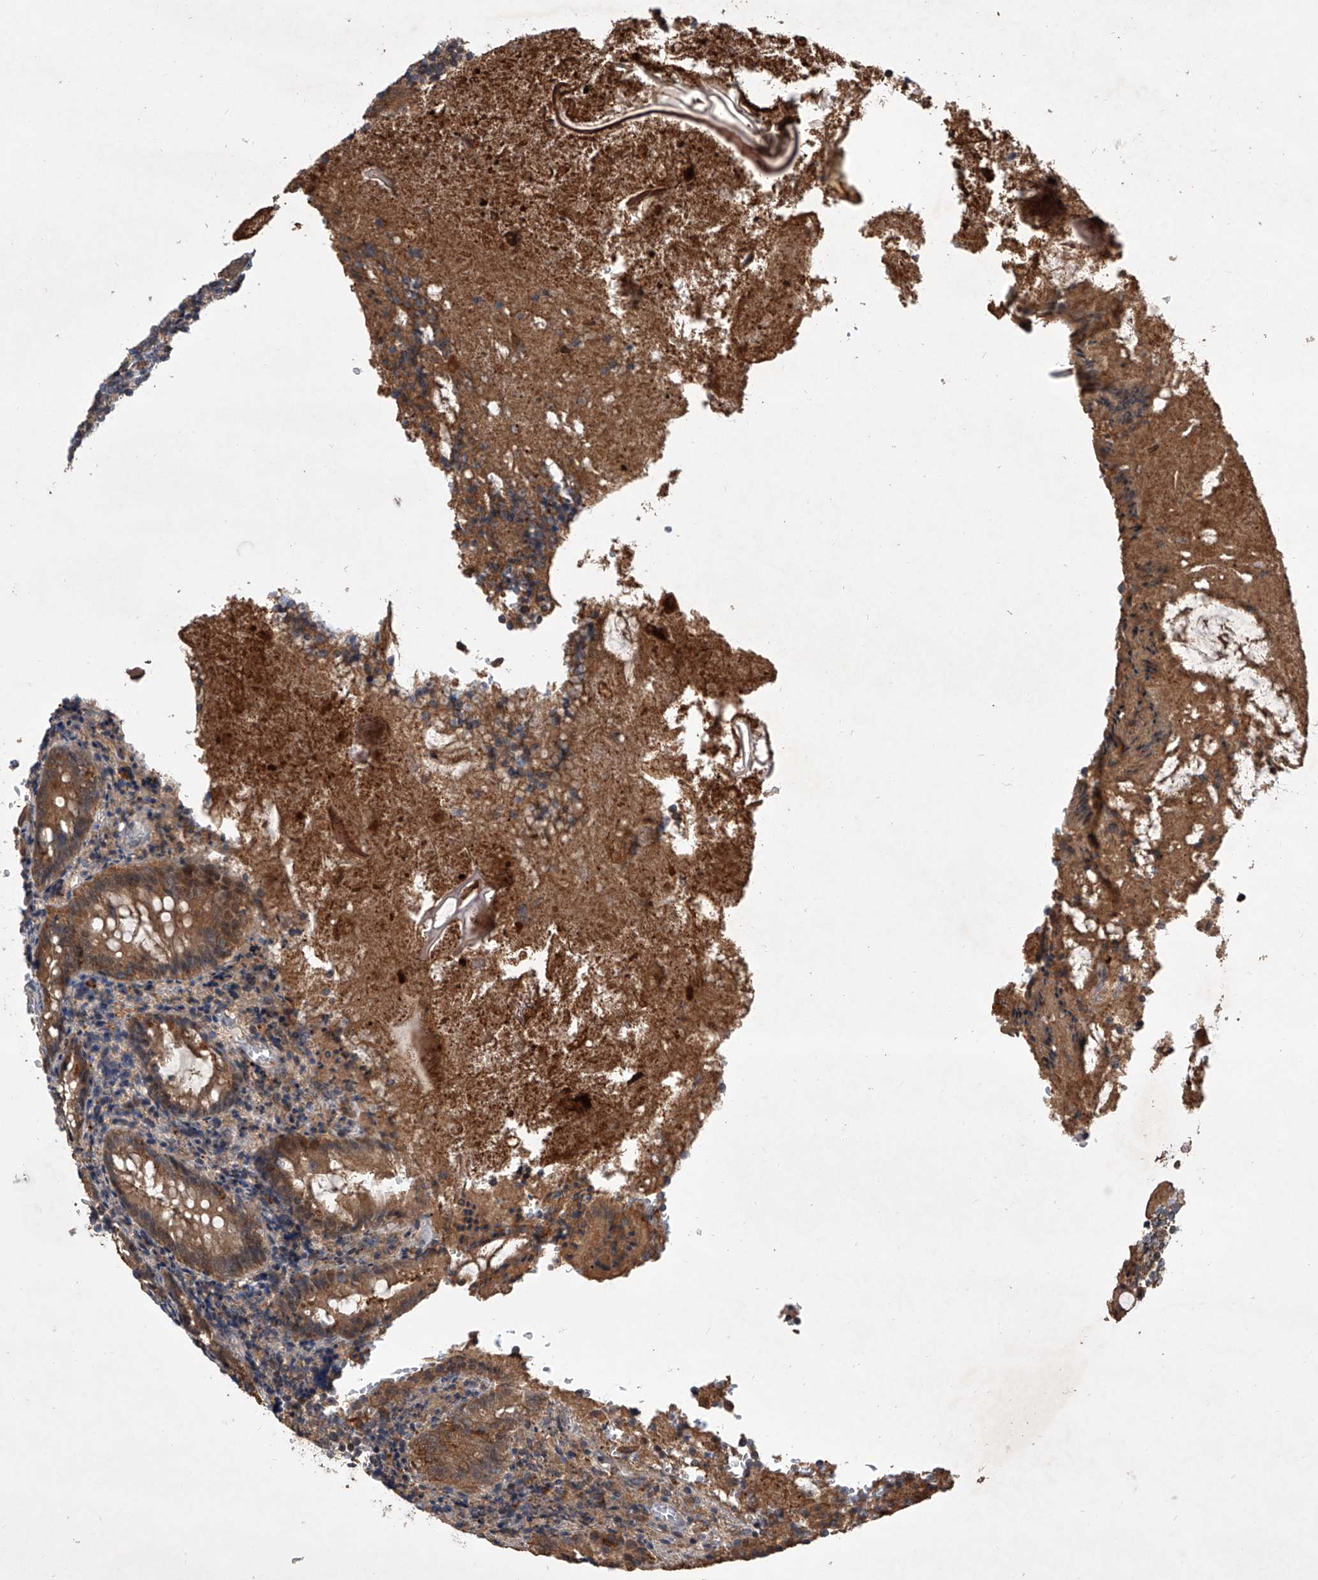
{"staining": {"intensity": "moderate", "quantity": ">75%", "location": "cytoplasmic/membranous"}, "tissue": "appendix", "cell_type": "Glandular cells", "image_type": "normal", "snomed": [{"axis": "morphology", "description": "Normal tissue, NOS"}, {"axis": "topography", "description": "Appendix"}], "caption": "Appendix stained with immunohistochemistry (IHC) displays moderate cytoplasmic/membranous staining in about >75% of glandular cells. (DAB (3,3'-diaminobenzidine) = brown stain, brightfield microscopy at high magnification).", "gene": "BHLHE23", "patient": {"sex": "female", "age": 17}}